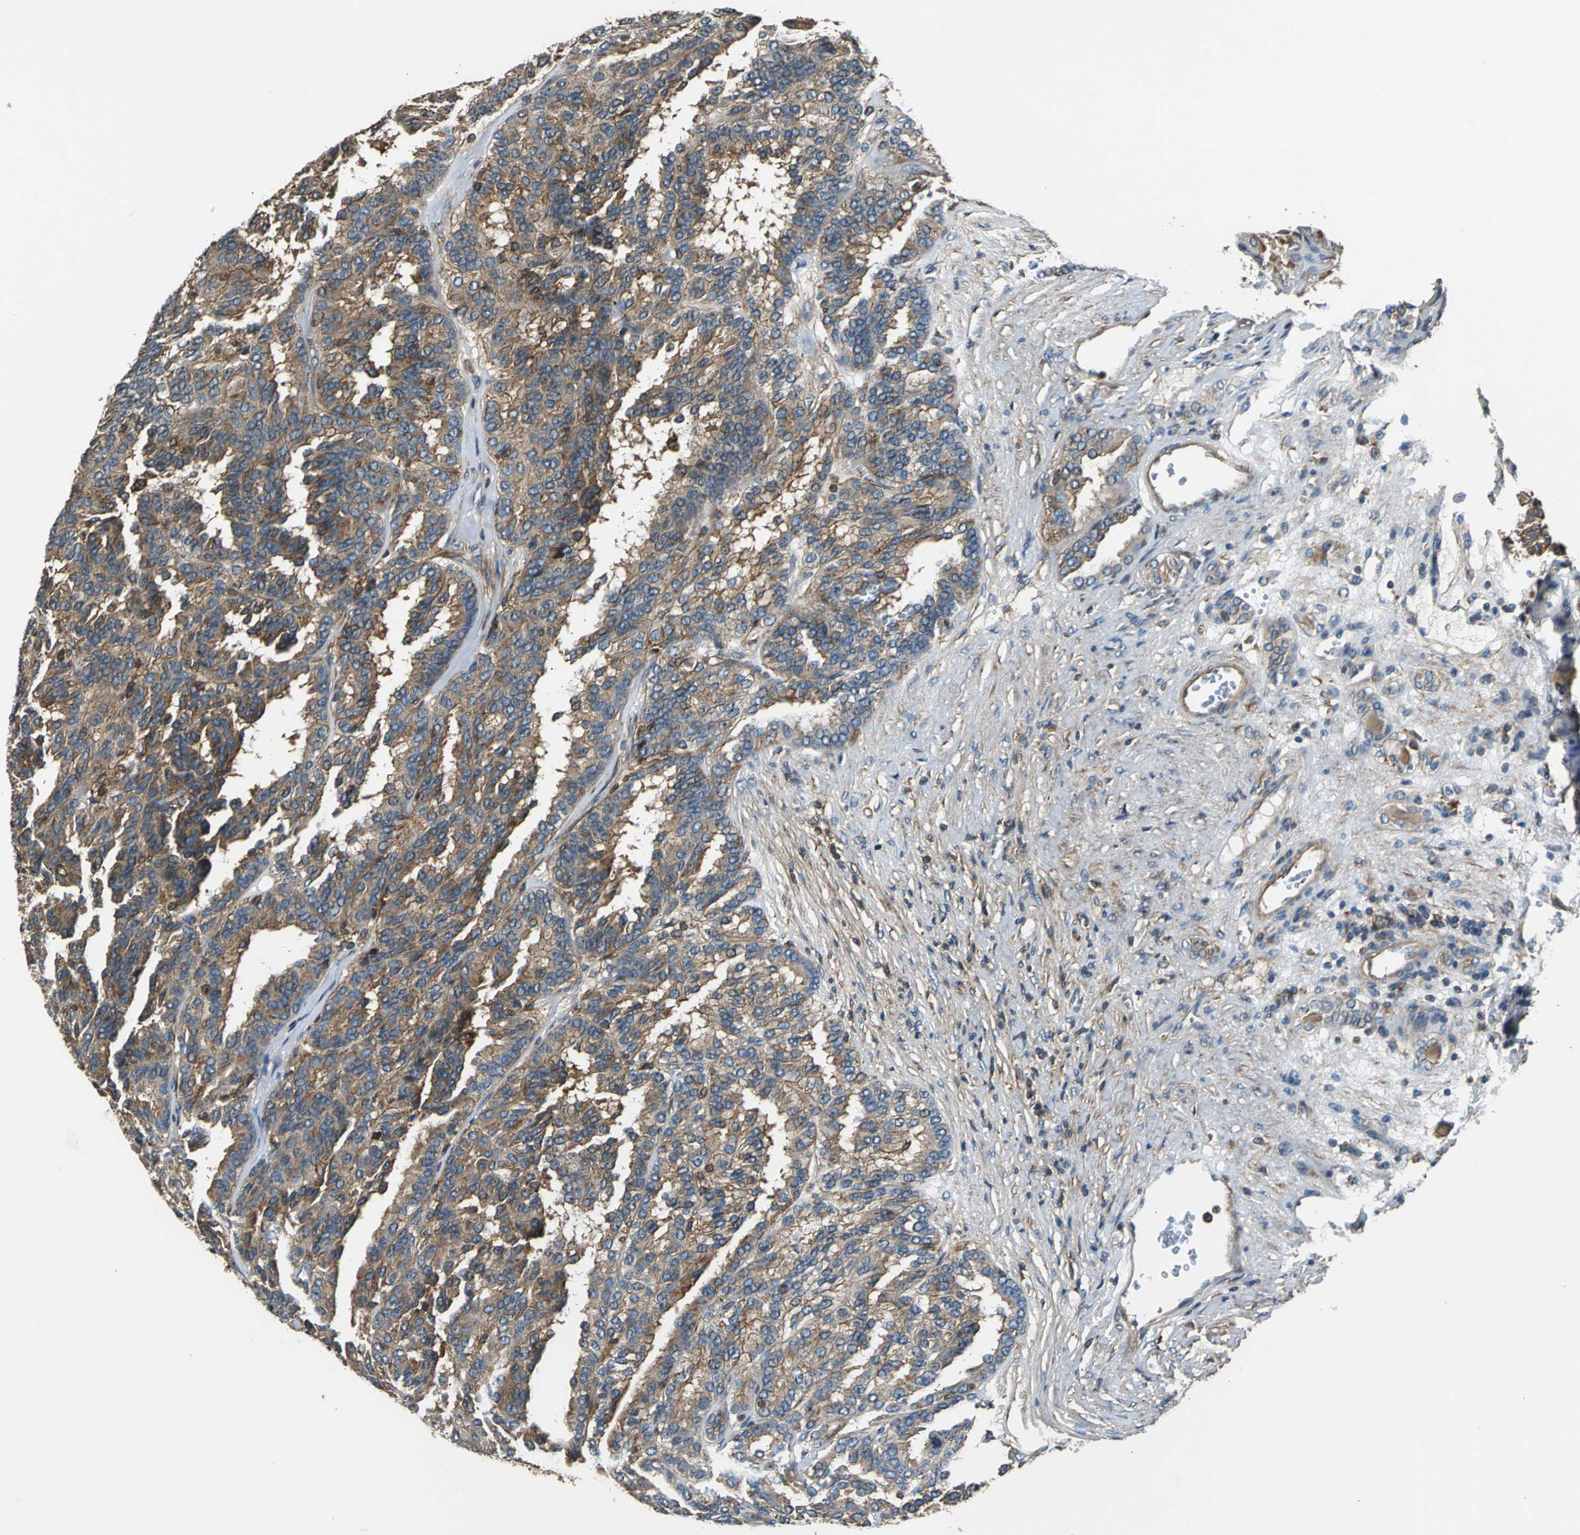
{"staining": {"intensity": "strong", "quantity": ">75%", "location": "cytoplasmic/membranous"}, "tissue": "renal cancer", "cell_type": "Tumor cells", "image_type": "cancer", "snomed": [{"axis": "morphology", "description": "Adenocarcinoma, NOS"}, {"axis": "topography", "description": "Kidney"}], "caption": "Tumor cells display strong cytoplasmic/membranous expression in about >75% of cells in renal cancer (adenocarcinoma).", "gene": "PARVA", "patient": {"sex": "male", "age": 46}}